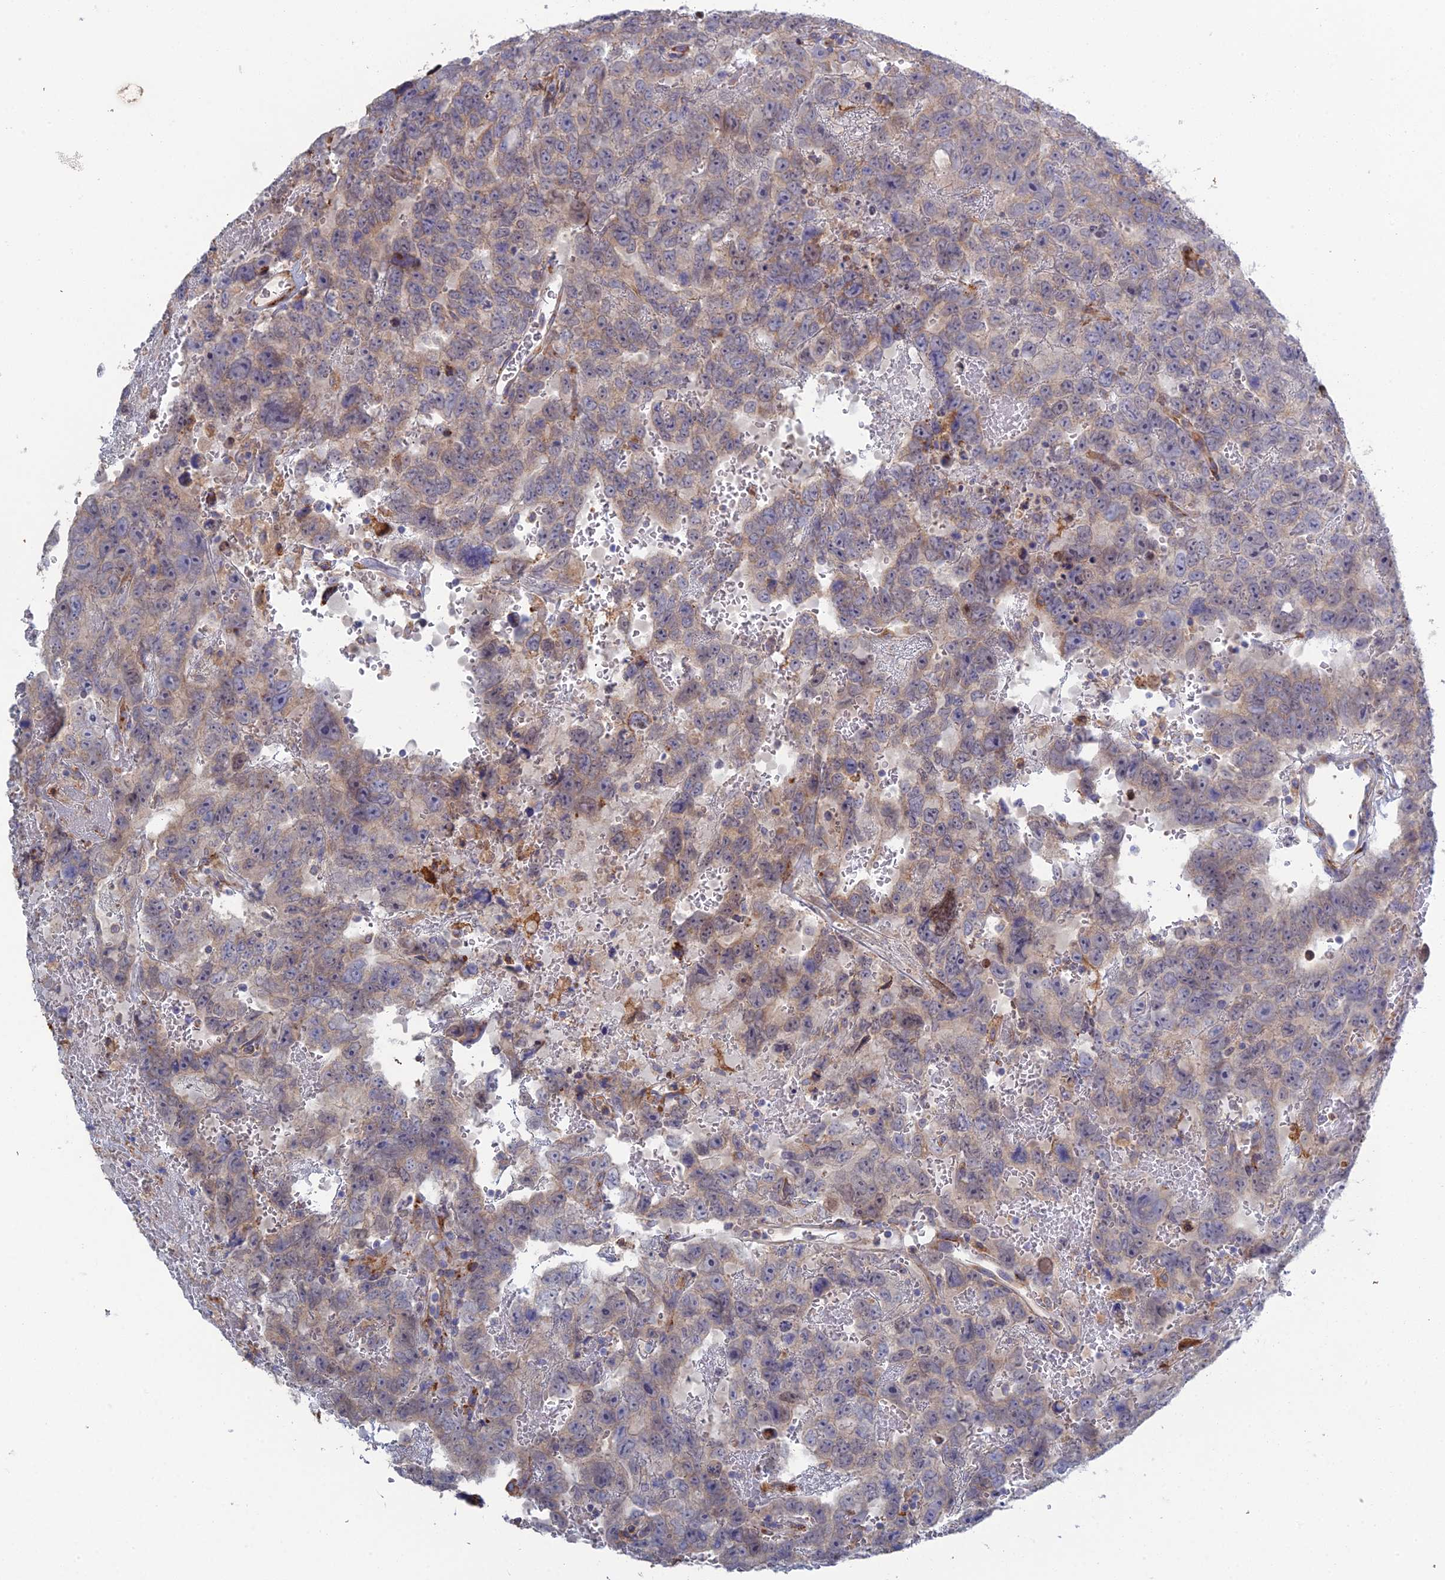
{"staining": {"intensity": "weak", "quantity": "25%-75%", "location": "cytoplasmic/membranous"}, "tissue": "testis cancer", "cell_type": "Tumor cells", "image_type": "cancer", "snomed": [{"axis": "morphology", "description": "Carcinoma, Embryonal, NOS"}, {"axis": "topography", "description": "Testis"}], "caption": "Approximately 25%-75% of tumor cells in human testis cancer (embryonal carcinoma) show weak cytoplasmic/membranous protein positivity as visualized by brown immunohistochemical staining.", "gene": "TRAPPC6A", "patient": {"sex": "male", "age": 45}}